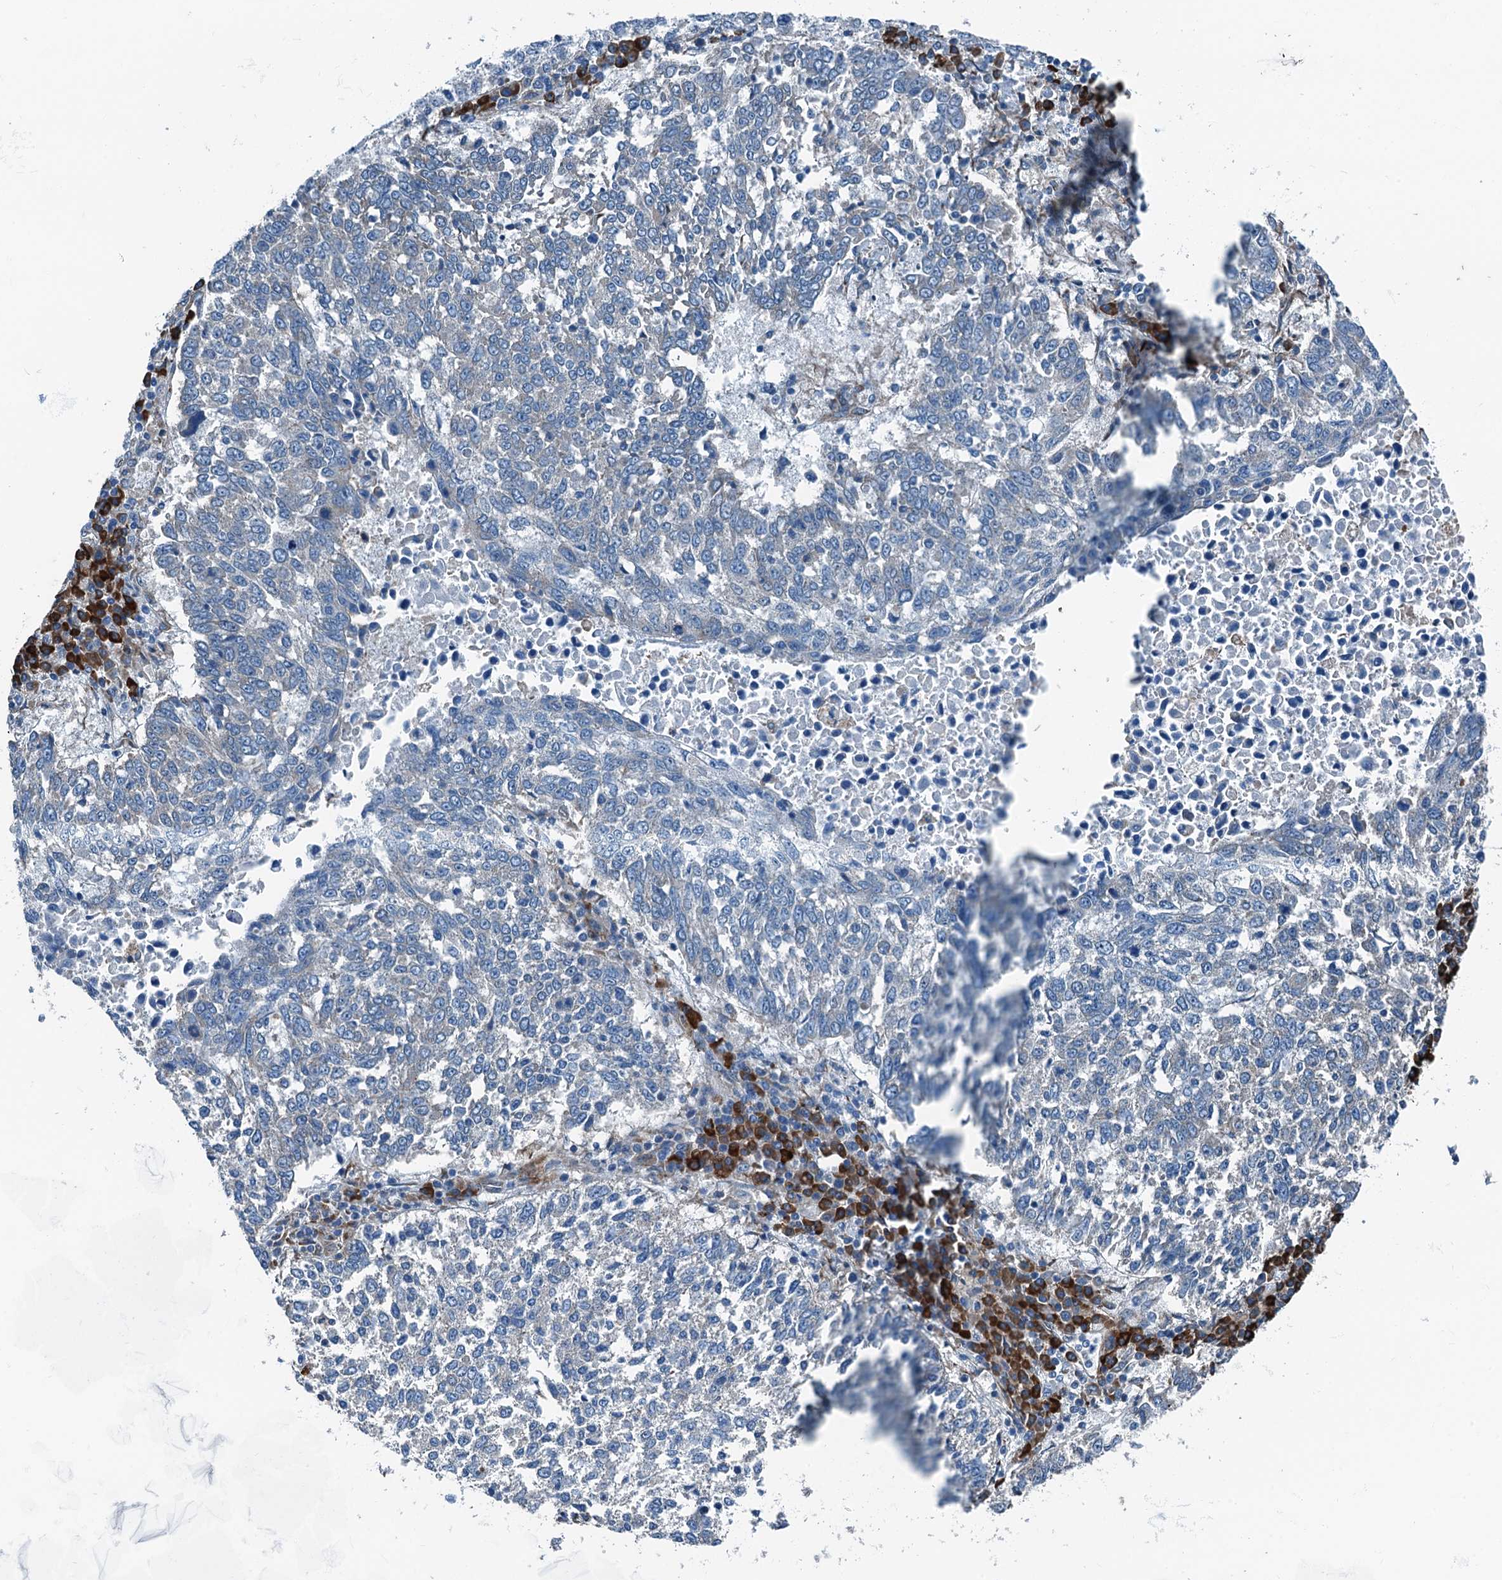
{"staining": {"intensity": "negative", "quantity": "none", "location": "none"}, "tissue": "lung cancer", "cell_type": "Tumor cells", "image_type": "cancer", "snomed": [{"axis": "morphology", "description": "Squamous cell carcinoma, NOS"}, {"axis": "topography", "description": "Lung"}], "caption": "The immunohistochemistry (IHC) histopathology image has no significant positivity in tumor cells of squamous cell carcinoma (lung) tissue.", "gene": "TAMALIN", "patient": {"sex": "male", "age": 73}}